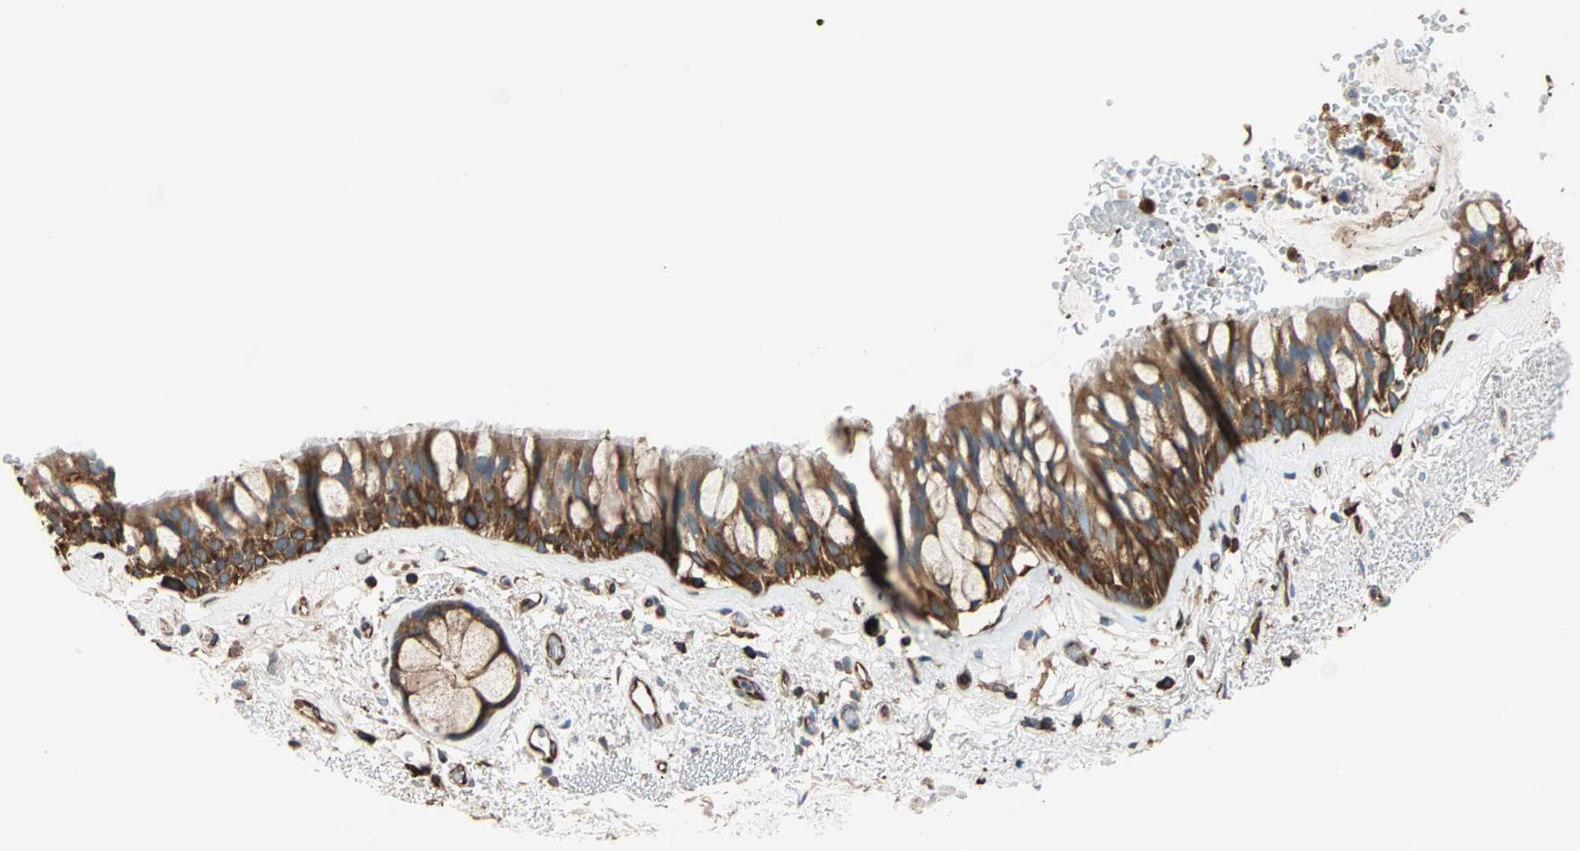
{"staining": {"intensity": "strong", "quantity": ">75%", "location": "cytoplasmic/membranous"}, "tissue": "bronchus", "cell_type": "Respiratory epithelial cells", "image_type": "normal", "snomed": [{"axis": "morphology", "description": "Normal tissue, NOS"}, {"axis": "topography", "description": "Bronchus"}], "caption": "High-power microscopy captured an immunohistochemistry image of normal bronchus, revealing strong cytoplasmic/membranous expression in approximately >75% of respiratory epithelial cells. (DAB (3,3'-diaminobenzidine) = brown stain, brightfield microscopy at high magnification).", "gene": "EEF2", "patient": {"sex": "male", "age": 66}}